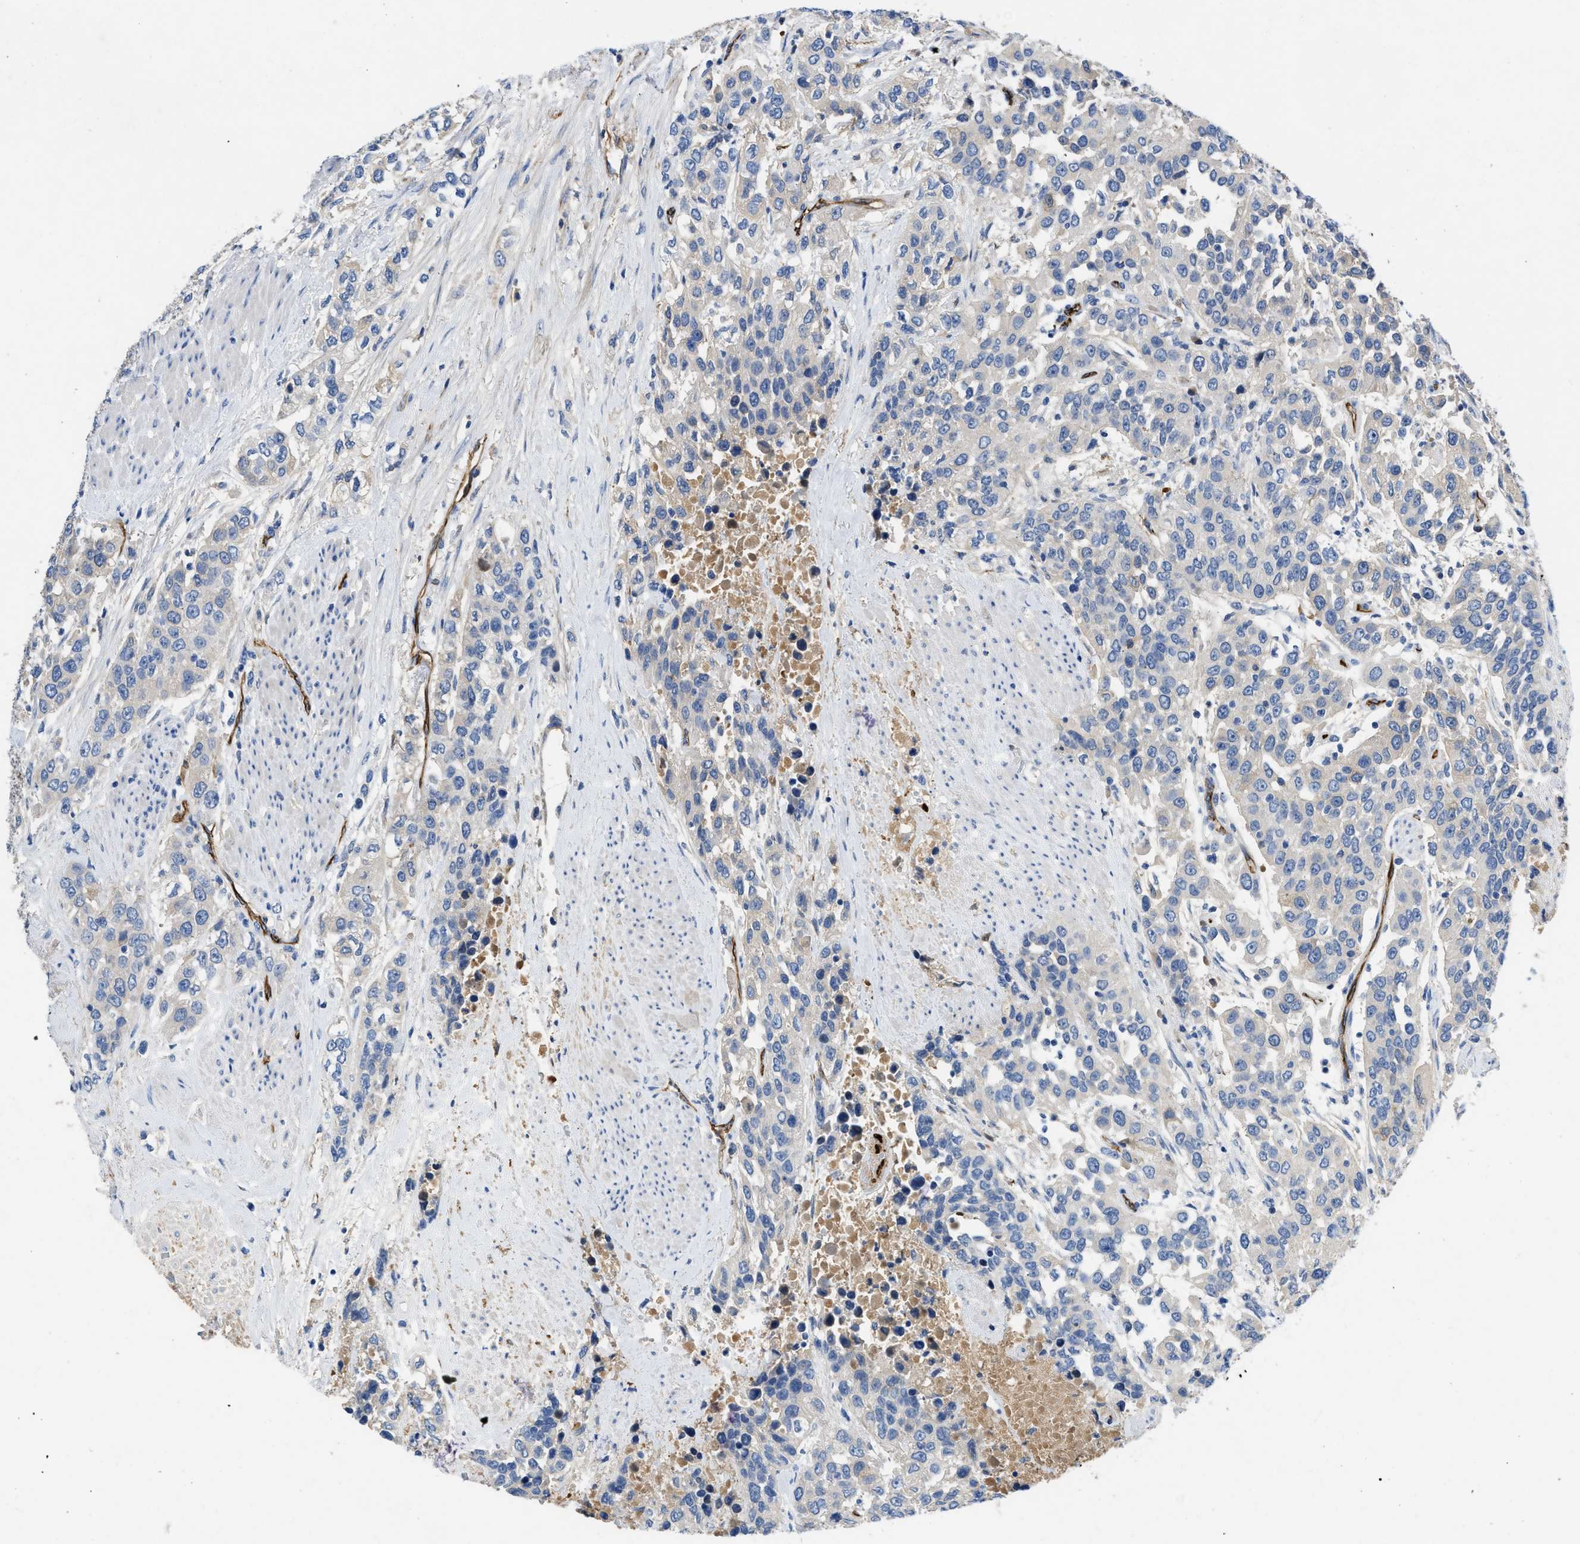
{"staining": {"intensity": "weak", "quantity": "<25%", "location": "cytoplasmic/membranous"}, "tissue": "urothelial cancer", "cell_type": "Tumor cells", "image_type": "cancer", "snomed": [{"axis": "morphology", "description": "Urothelial carcinoma, High grade"}, {"axis": "topography", "description": "Urinary bladder"}], "caption": "Immunohistochemistry image of high-grade urothelial carcinoma stained for a protein (brown), which demonstrates no positivity in tumor cells.", "gene": "SPEG", "patient": {"sex": "female", "age": 80}}